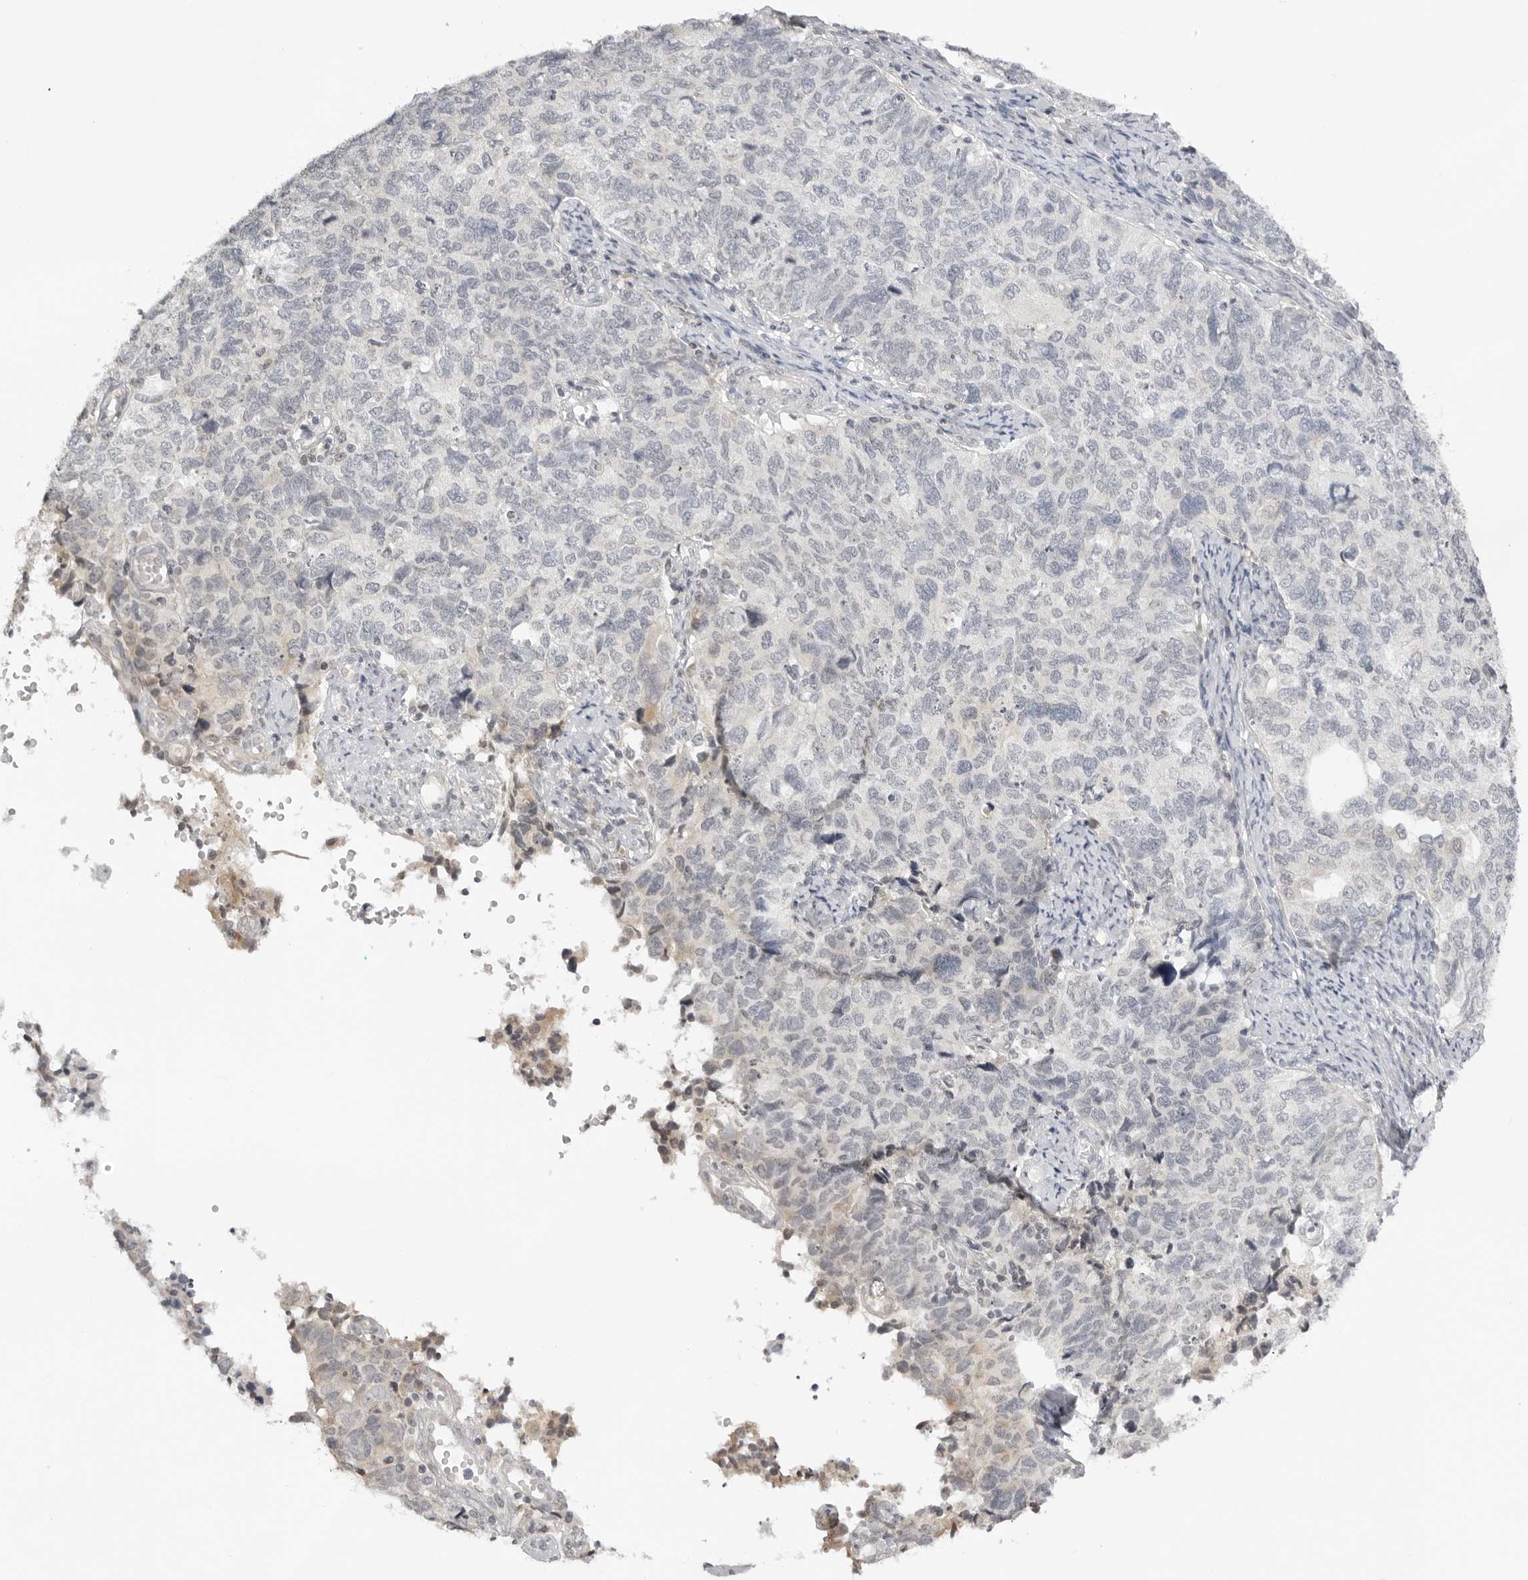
{"staining": {"intensity": "negative", "quantity": "none", "location": "none"}, "tissue": "cervical cancer", "cell_type": "Tumor cells", "image_type": "cancer", "snomed": [{"axis": "morphology", "description": "Squamous cell carcinoma, NOS"}, {"axis": "topography", "description": "Cervix"}], "caption": "Immunohistochemical staining of human squamous cell carcinoma (cervical) demonstrates no significant staining in tumor cells.", "gene": "ACP6", "patient": {"sex": "female", "age": 63}}